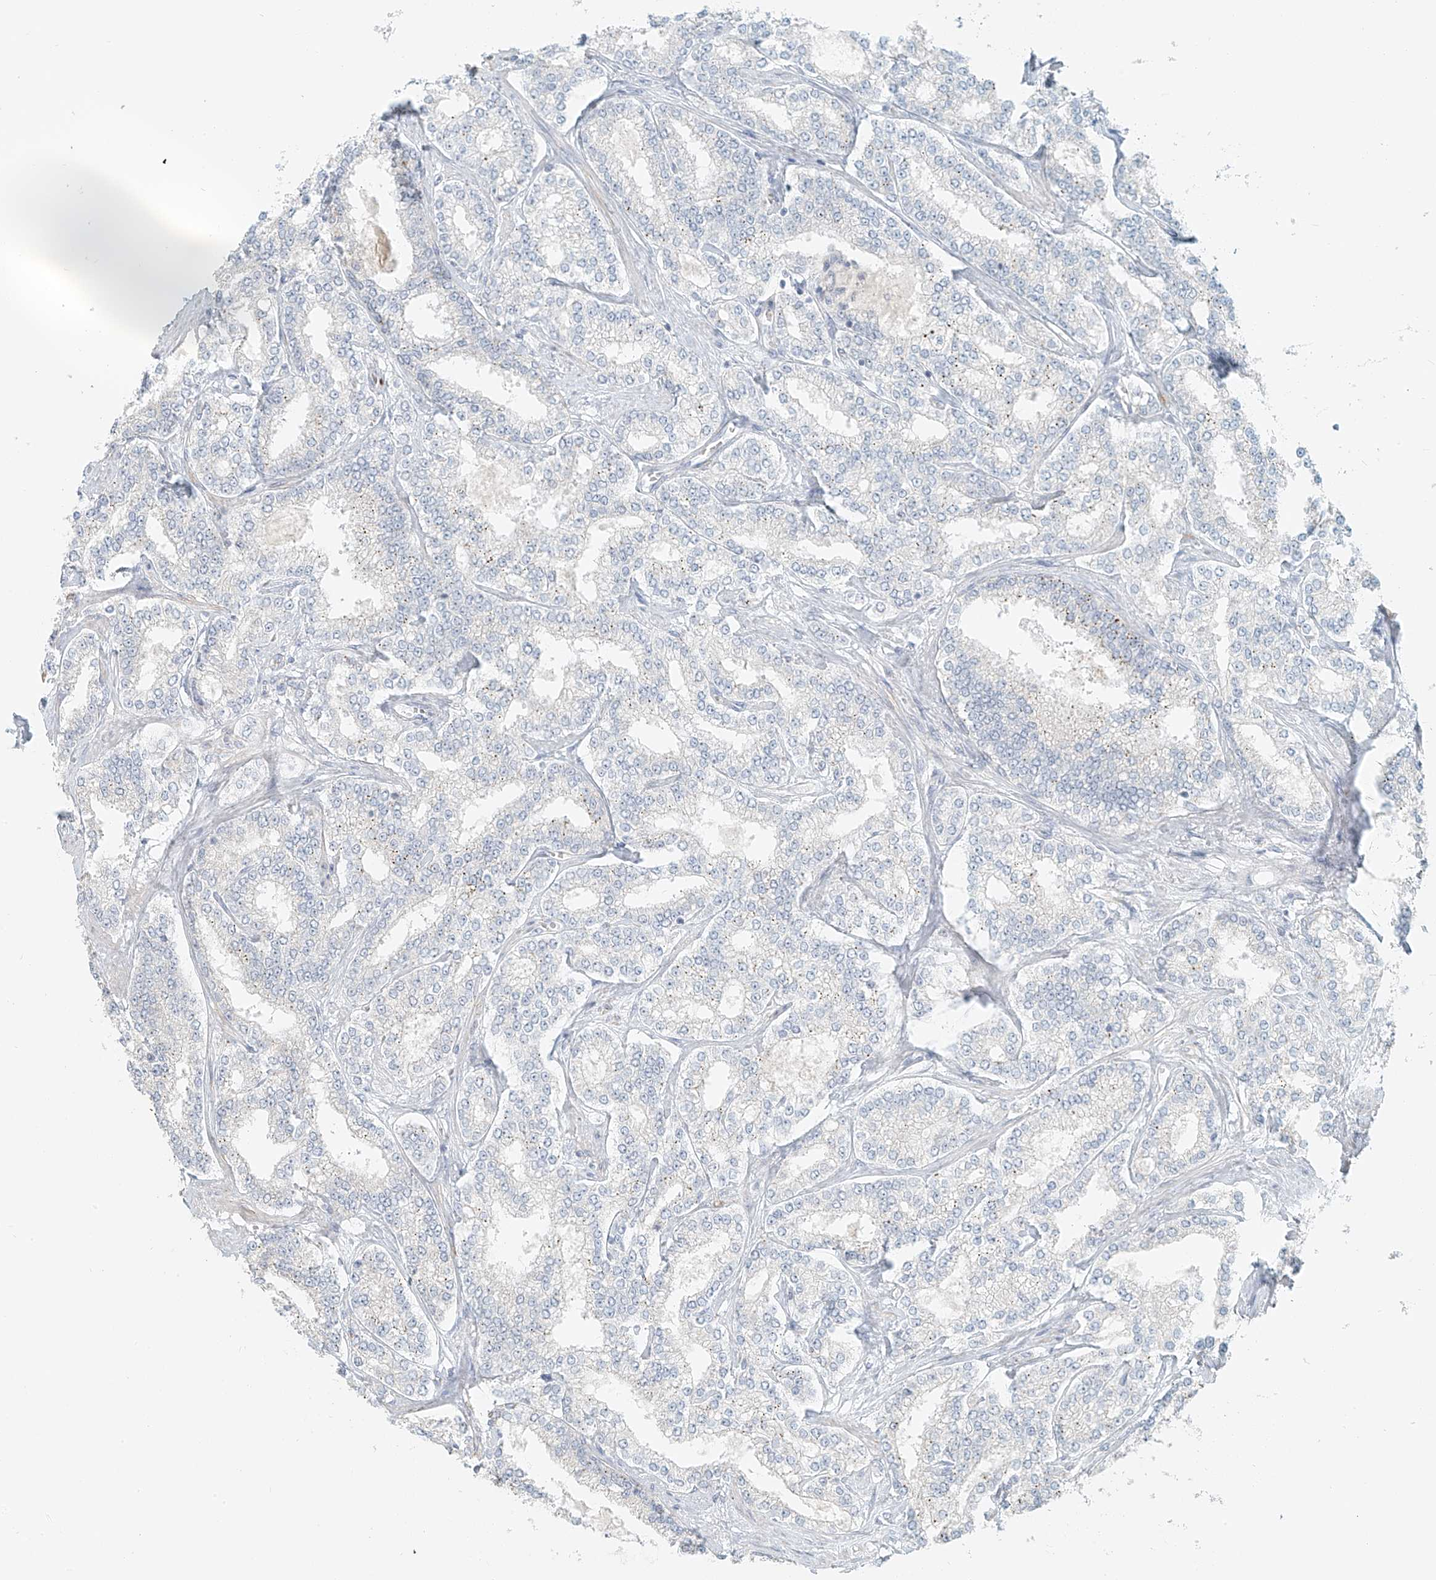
{"staining": {"intensity": "negative", "quantity": "none", "location": "none"}, "tissue": "prostate cancer", "cell_type": "Tumor cells", "image_type": "cancer", "snomed": [{"axis": "morphology", "description": "Normal tissue, NOS"}, {"axis": "morphology", "description": "Adenocarcinoma, High grade"}, {"axis": "topography", "description": "Prostate"}], "caption": "This image is of high-grade adenocarcinoma (prostate) stained with immunohistochemistry (IHC) to label a protein in brown with the nuclei are counter-stained blue. There is no positivity in tumor cells.", "gene": "UST", "patient": {"sex": "male", "age": 83}}